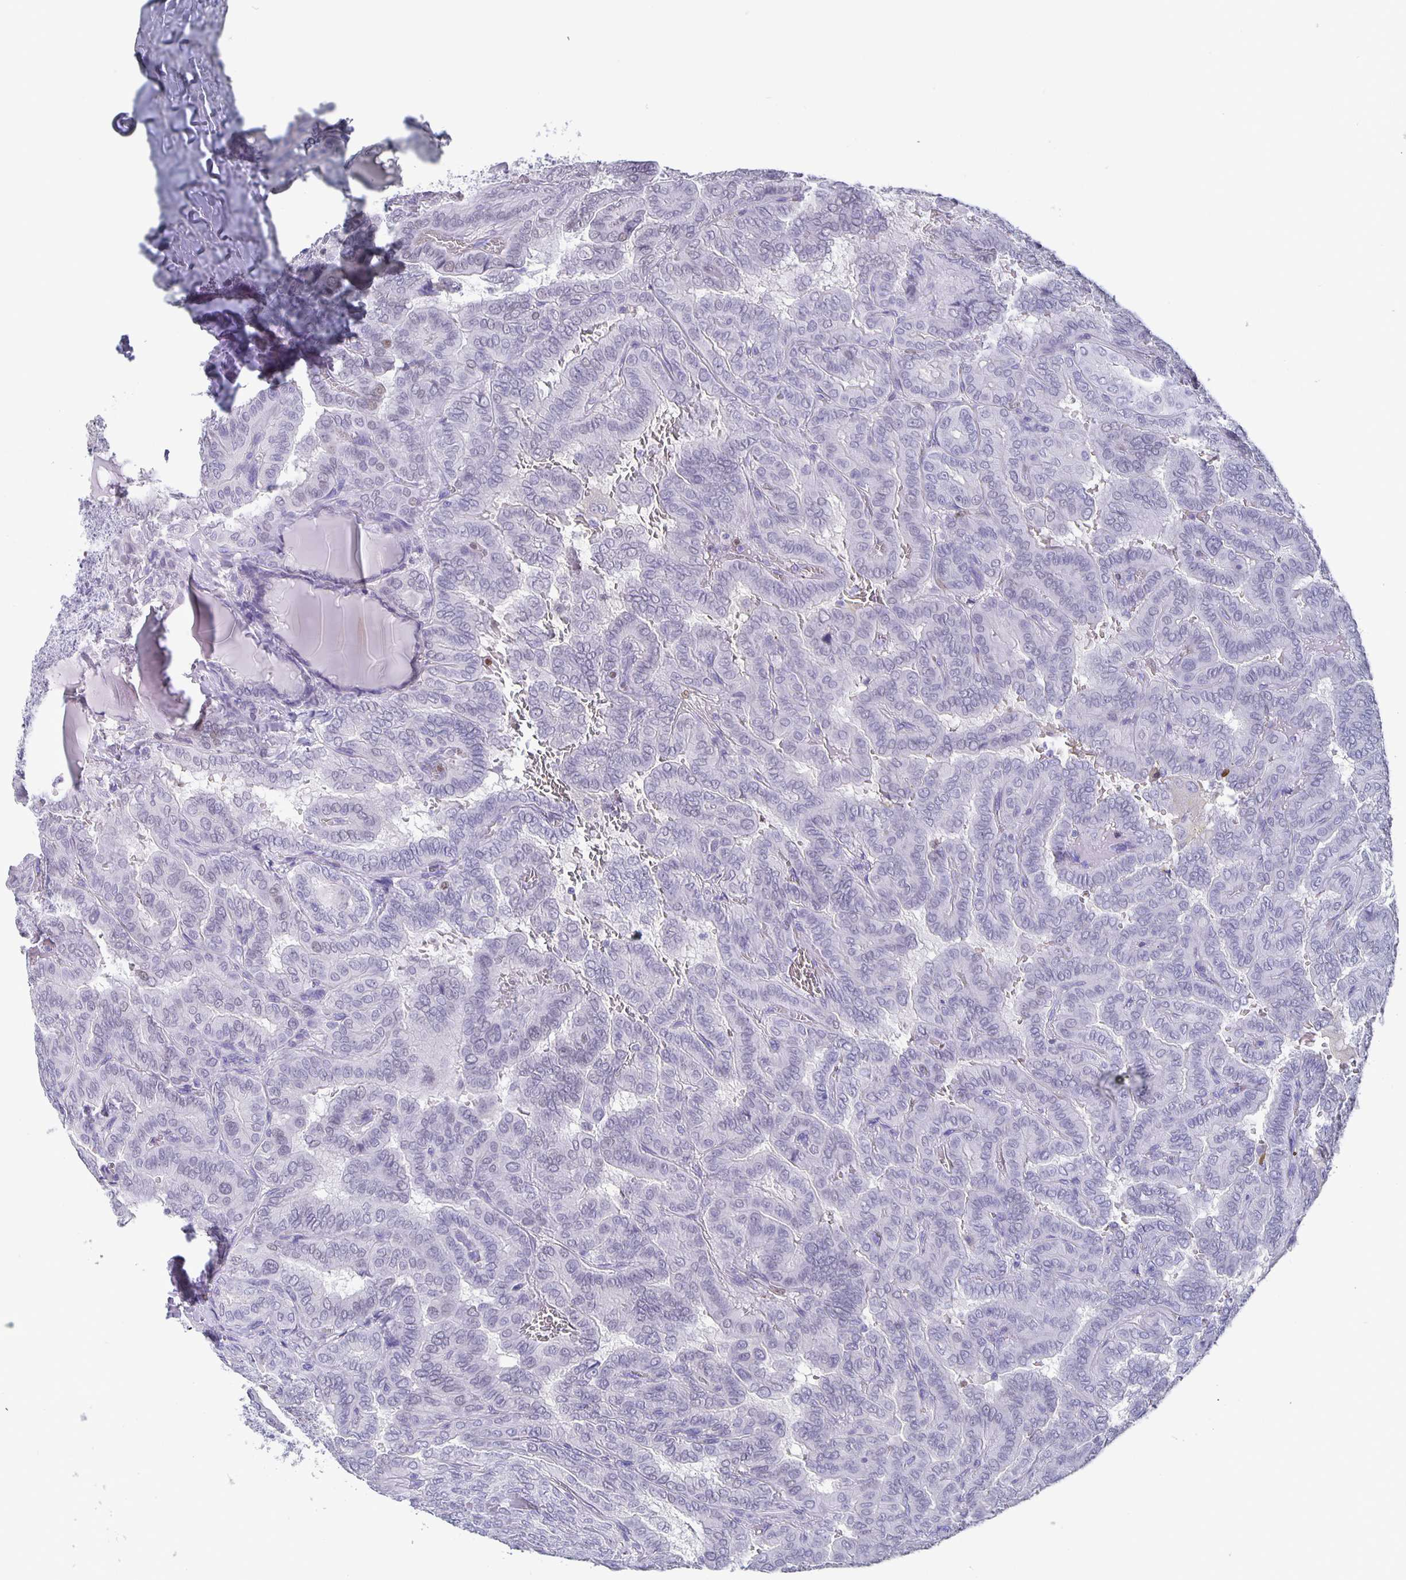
{"staining": {"intensity": "negative", "quantity": "none", "location": "none"}, "tissue": "thyroid cancer", "cell_type": "Tumor cells", "image_type": "cancer", "snomed": [{"axis": "morphology", "description": "Papillary adenocarcinoma, NOS"}, {"axis": "topography", "description": "Thyroid gland"}], "caption": "Micrograph shows no significant protein staining in tumor cells of thyroid cancer.", "gene": "SATB2", "patient": {"sex": "female", "age": 46}}